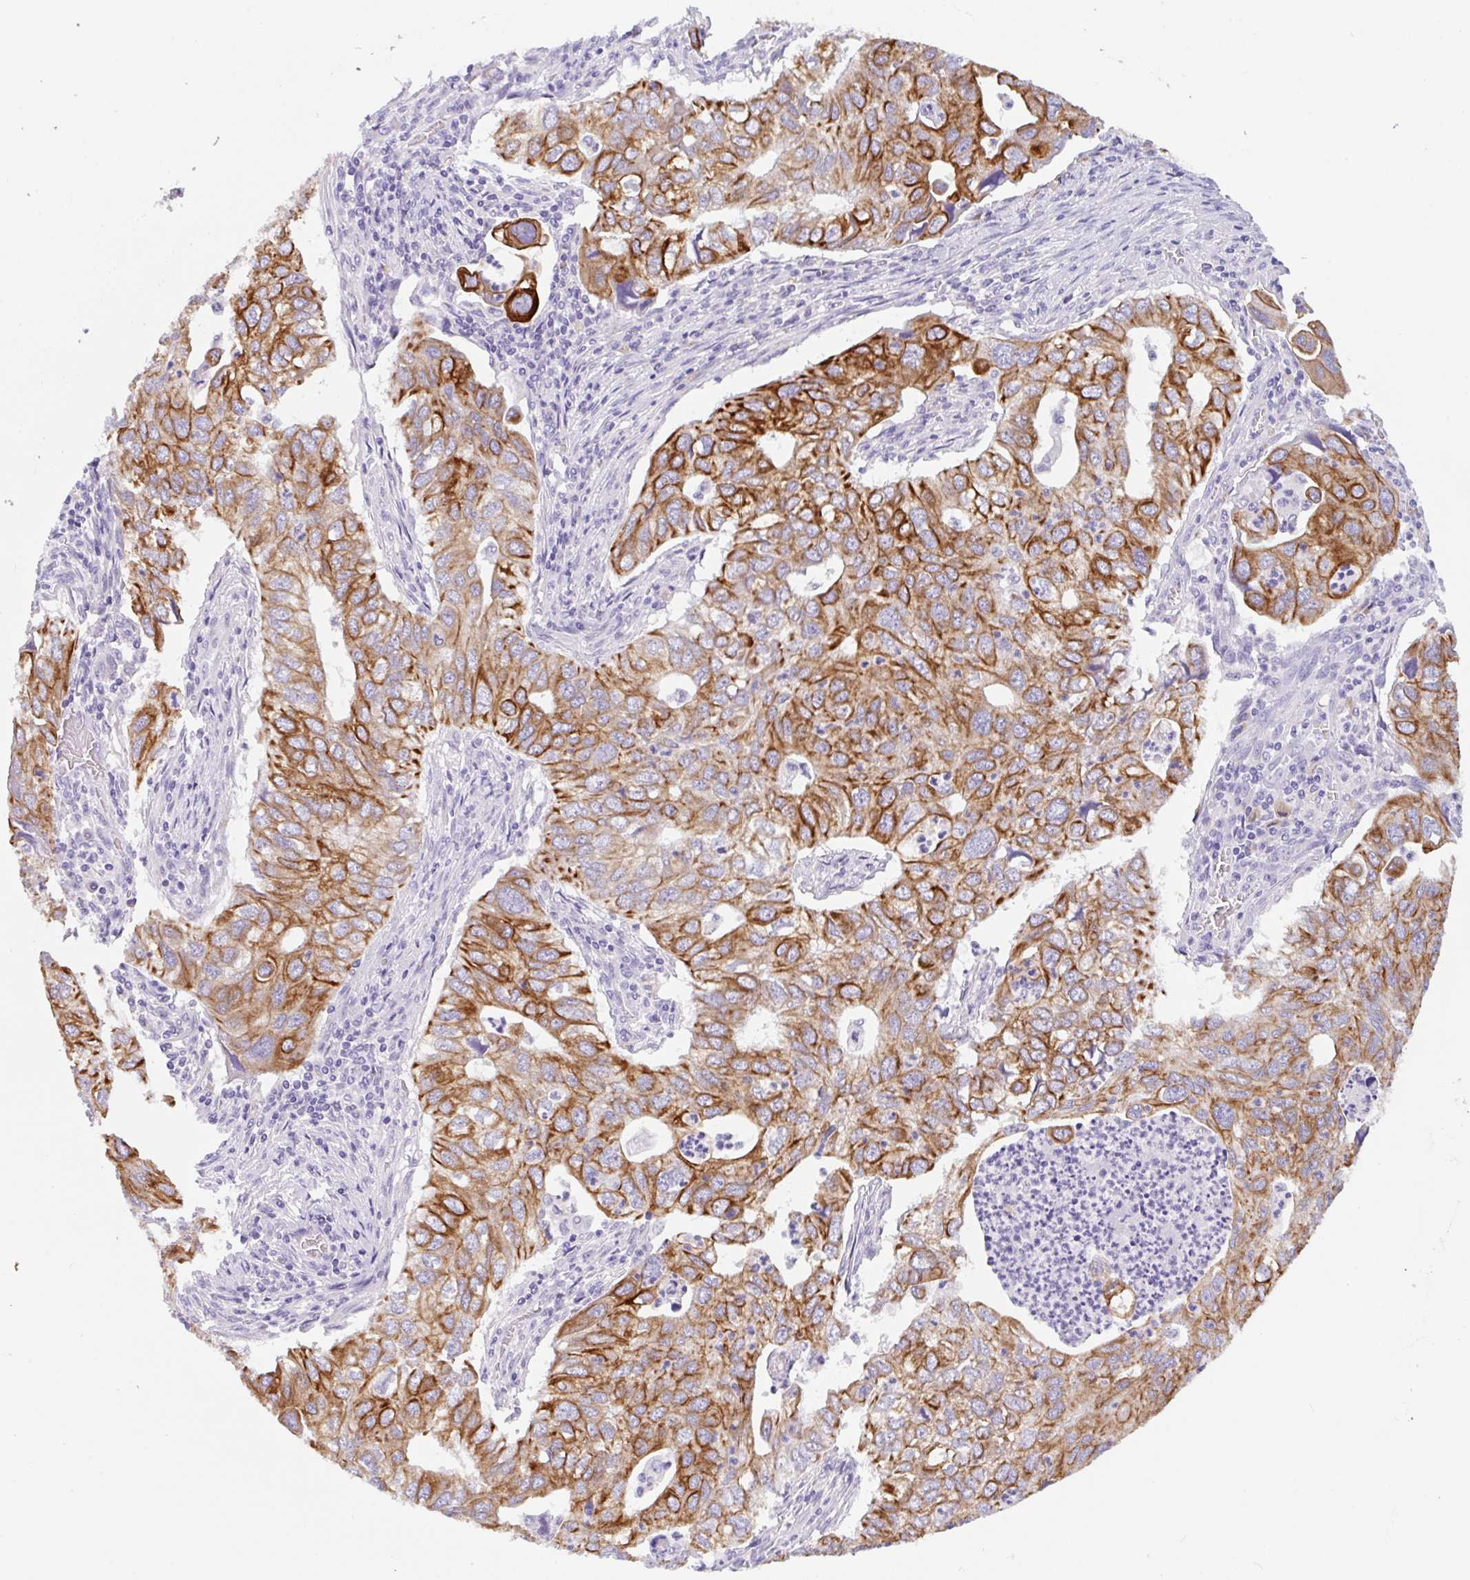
{"staining": {"intensity": "strong", "quantity": ">75%", "location": "cytoplasmic/membranous"}, "tissue": "lung cancer", "cell_type": "Tumor cells", "image_type": "cancer", "snomed": [{"axis": "morphology", "description": "Adenocarcinoma, NOS"}, {"axis": "topography", "description": "Lung"}], "caption": "DAB (3,3'-diaminobenzidine) immunohistochemical staining of human lung cancer exhibits strong cytoplasmic/membranous protein expression in about >75% of tumor cells.", "gene": "TRAF4", "patient": {"sex": "male", "age": 48}}